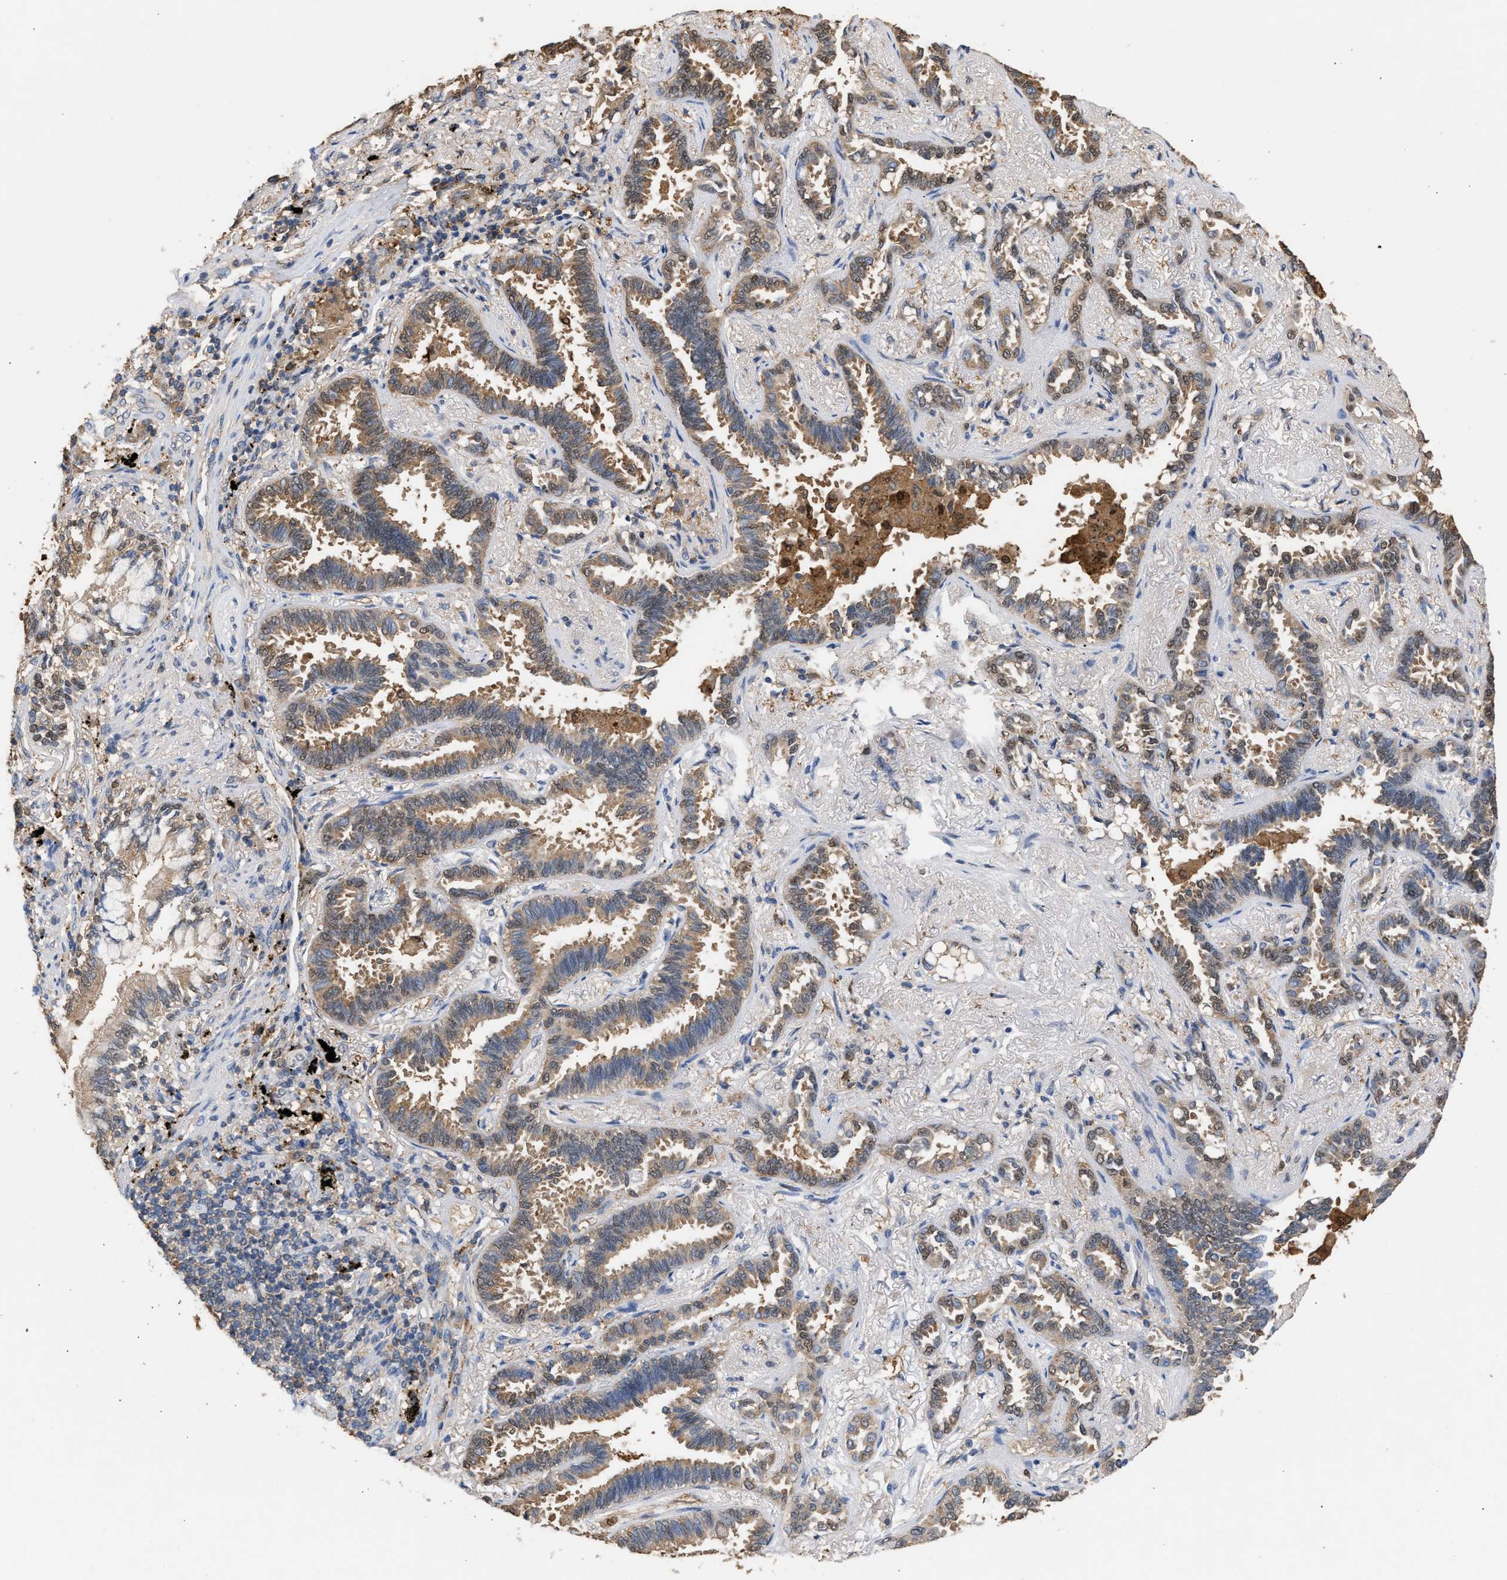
{"staining": {"intensity": "moderate", "quantity": ">75%", "location": "cytoplasmic/membranous"}, "tissue": "lung cancer", "cell_type": "Tumor cells", "image_type": "cancer", "snomed": [{"axis": "morphology", "description": "Adenocarcinoma, NOS"}, {"axis": "topography", "description": "Lung"}], "caption": "Moderate cytoplasmic/membranous positivity for a protein is seen in approximately >75% of tumor cells of lung cancer using IHC.", "gene": "GCN1", "patient": {"sex": "male", "age": 59}}